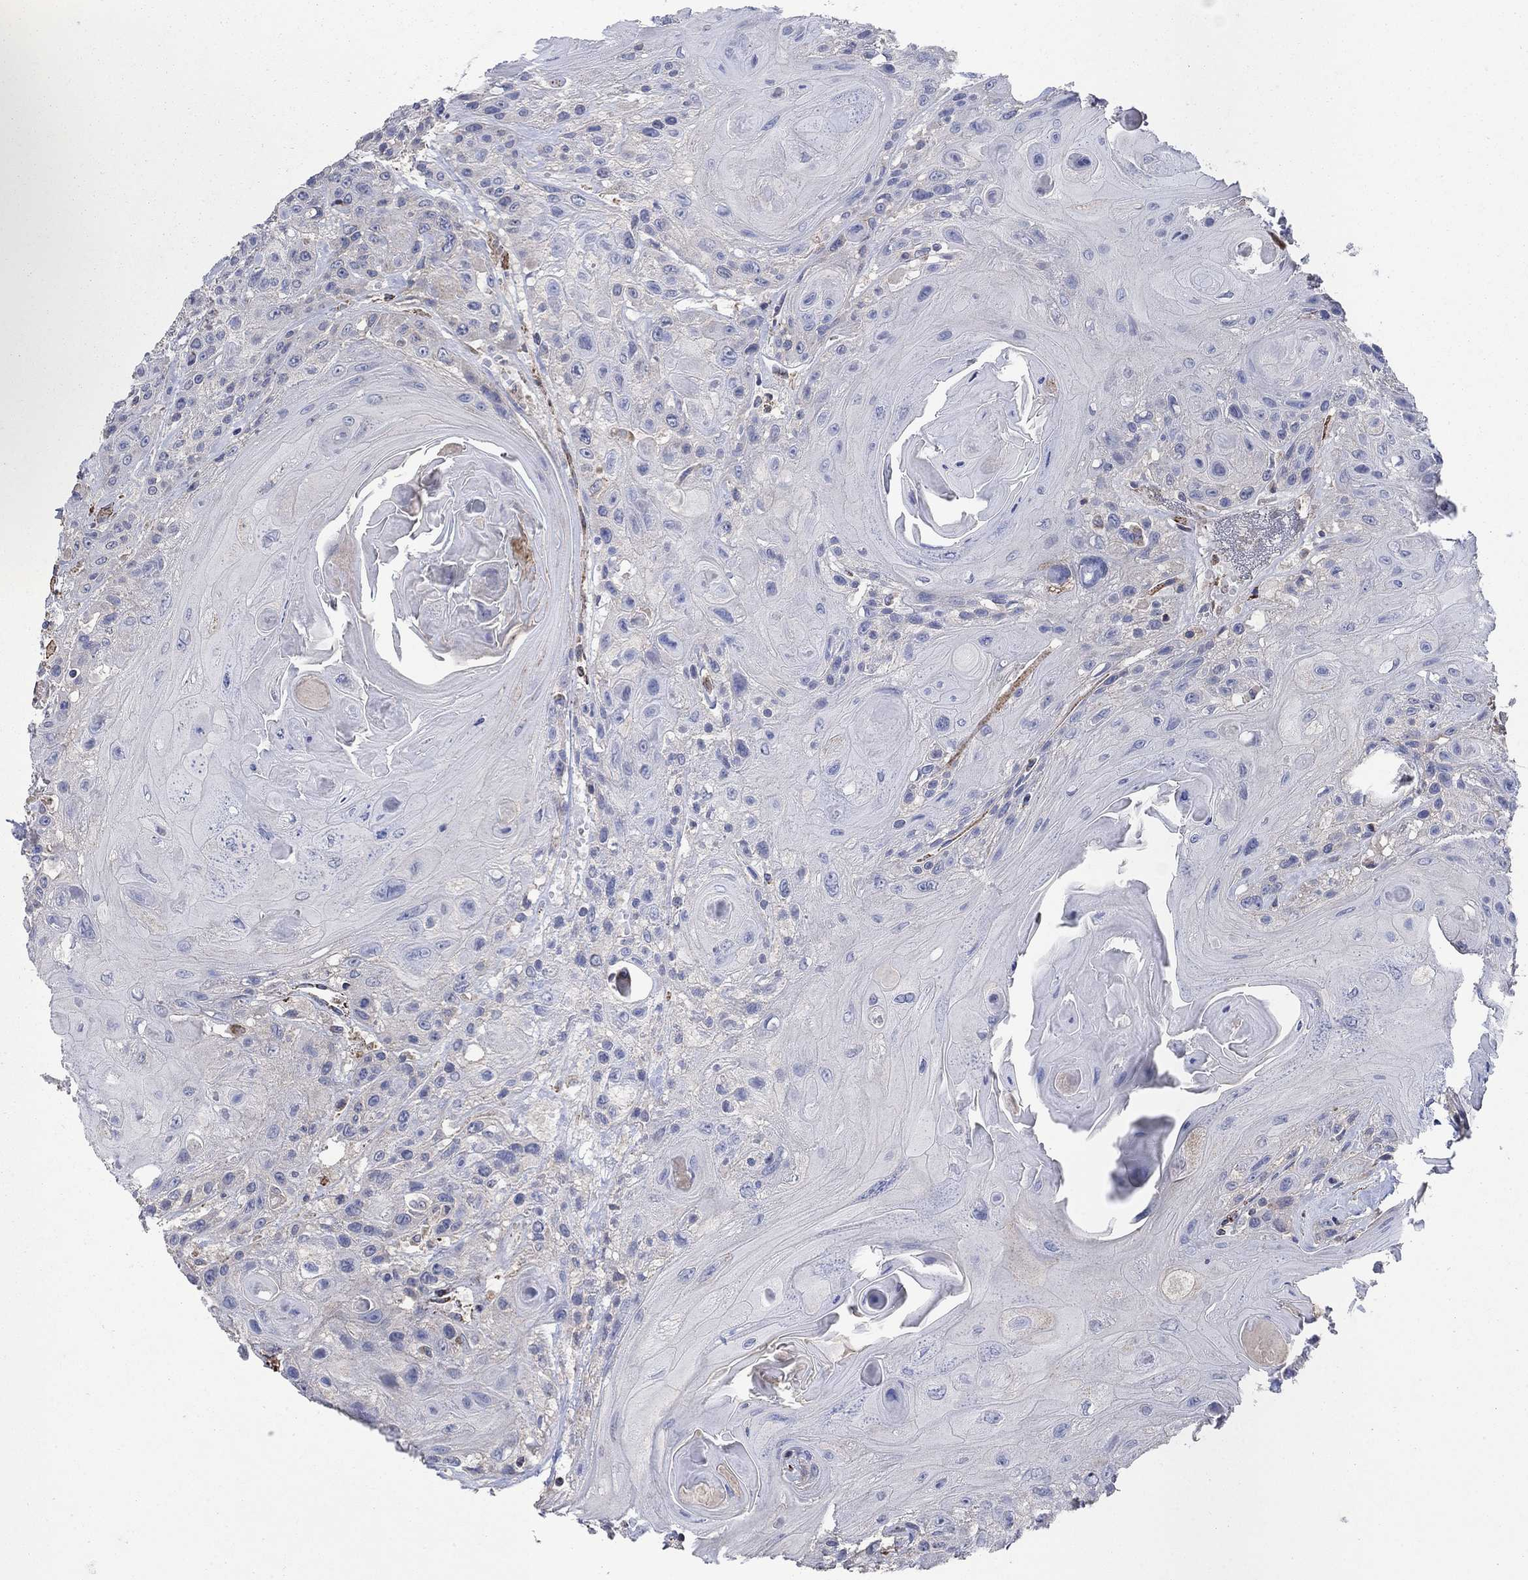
{"staining": {"intensity": "negative", "quantity": "none", "location": "none"}, "tissue": "head and neck cancer", "cell_type": "Tumor cells", "image_type": "cancer", "snomed": [{"axis": "morphology", "description": "Squamous cell carcinoma, NOS"}, {"axis": "topography", "description": "Head-Neck"}], "caption": "High power microscopy image of an IHC image of head and neck cancer (squamous cell carcinoma), revealing no significant expression in tumor cells.", "gene": "PNPLA2", "patient": {"sex": "female", "age": 59}}